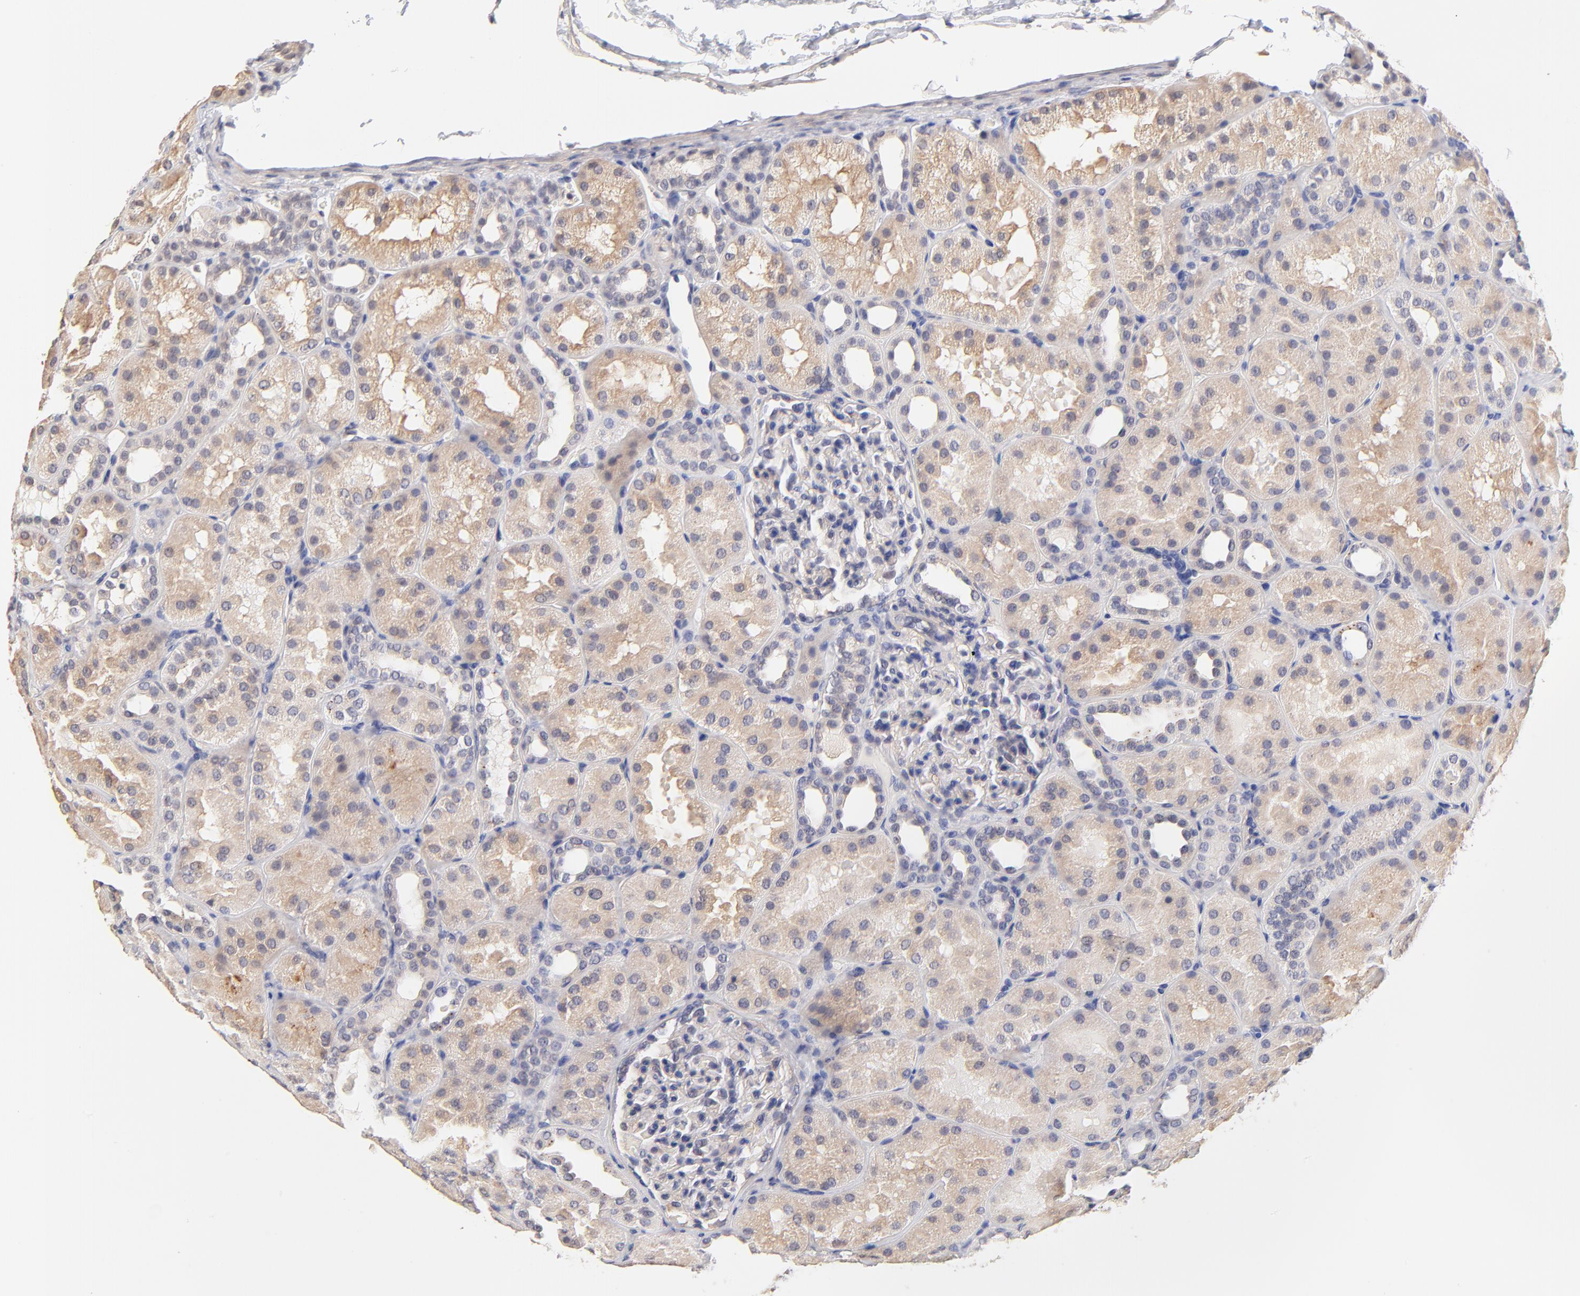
{"staining": {"intensity": "negative", "quantity": "none", "location": "none"}, "tissue": "kidney", "cell_type": "Cells in glomeruli", "image_type": "normal", "snomed": [{"axis": "morphology", "description": "Normal tissue, NOS"}, {"axis": "topography", "description": "Kidney"}], "caption": "An IHC histopathology image of unremarkable kidney is shown. There is no staining in cells in glomeruli of kidney.", "gene": "RIBC2", "patient": {"sex": "male", "age": 28}}